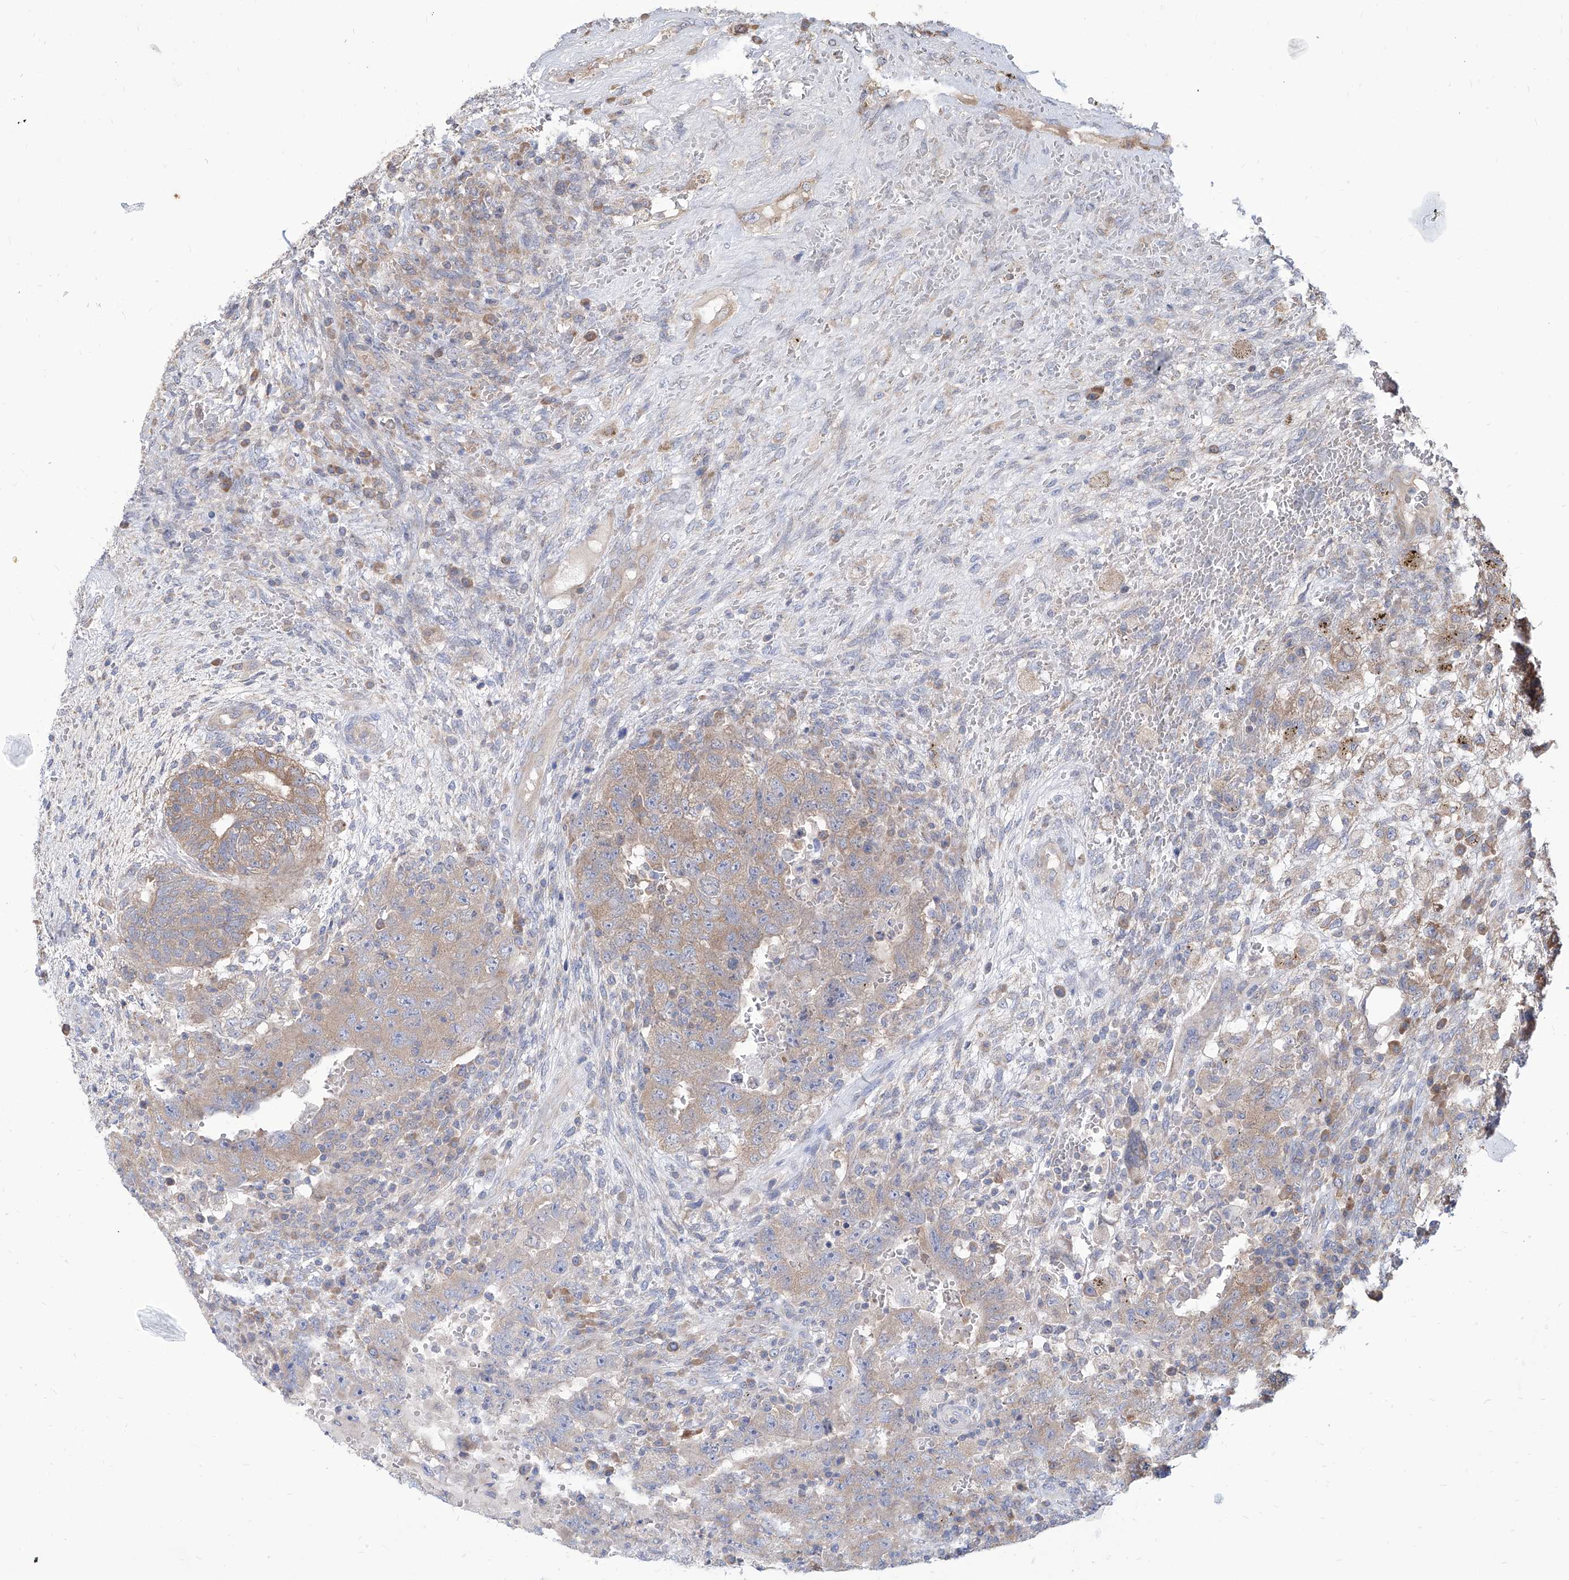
{"staining": {"intensity": "moderate", "quantity": "<25%", "location": "cytoplasmic/membranous"}, "tissue": "testis cancer", "cell_type": "Tumor cells", "image_type": "cancer", "snomed": [{"axis": "morphology", "description": "Carcinoma, Embryonal, NOS"}, {"axis": "topography", "description": "Testis"}], "caption": "About <25% of tumor cells in human testis embryonal carcinoma reveal moderate cytoplasmic/membranous protein staining as visualized by brown immunohistochemical staining.", "gene": "FAM83B", "patient": {"sex": "male", "age": 26}}